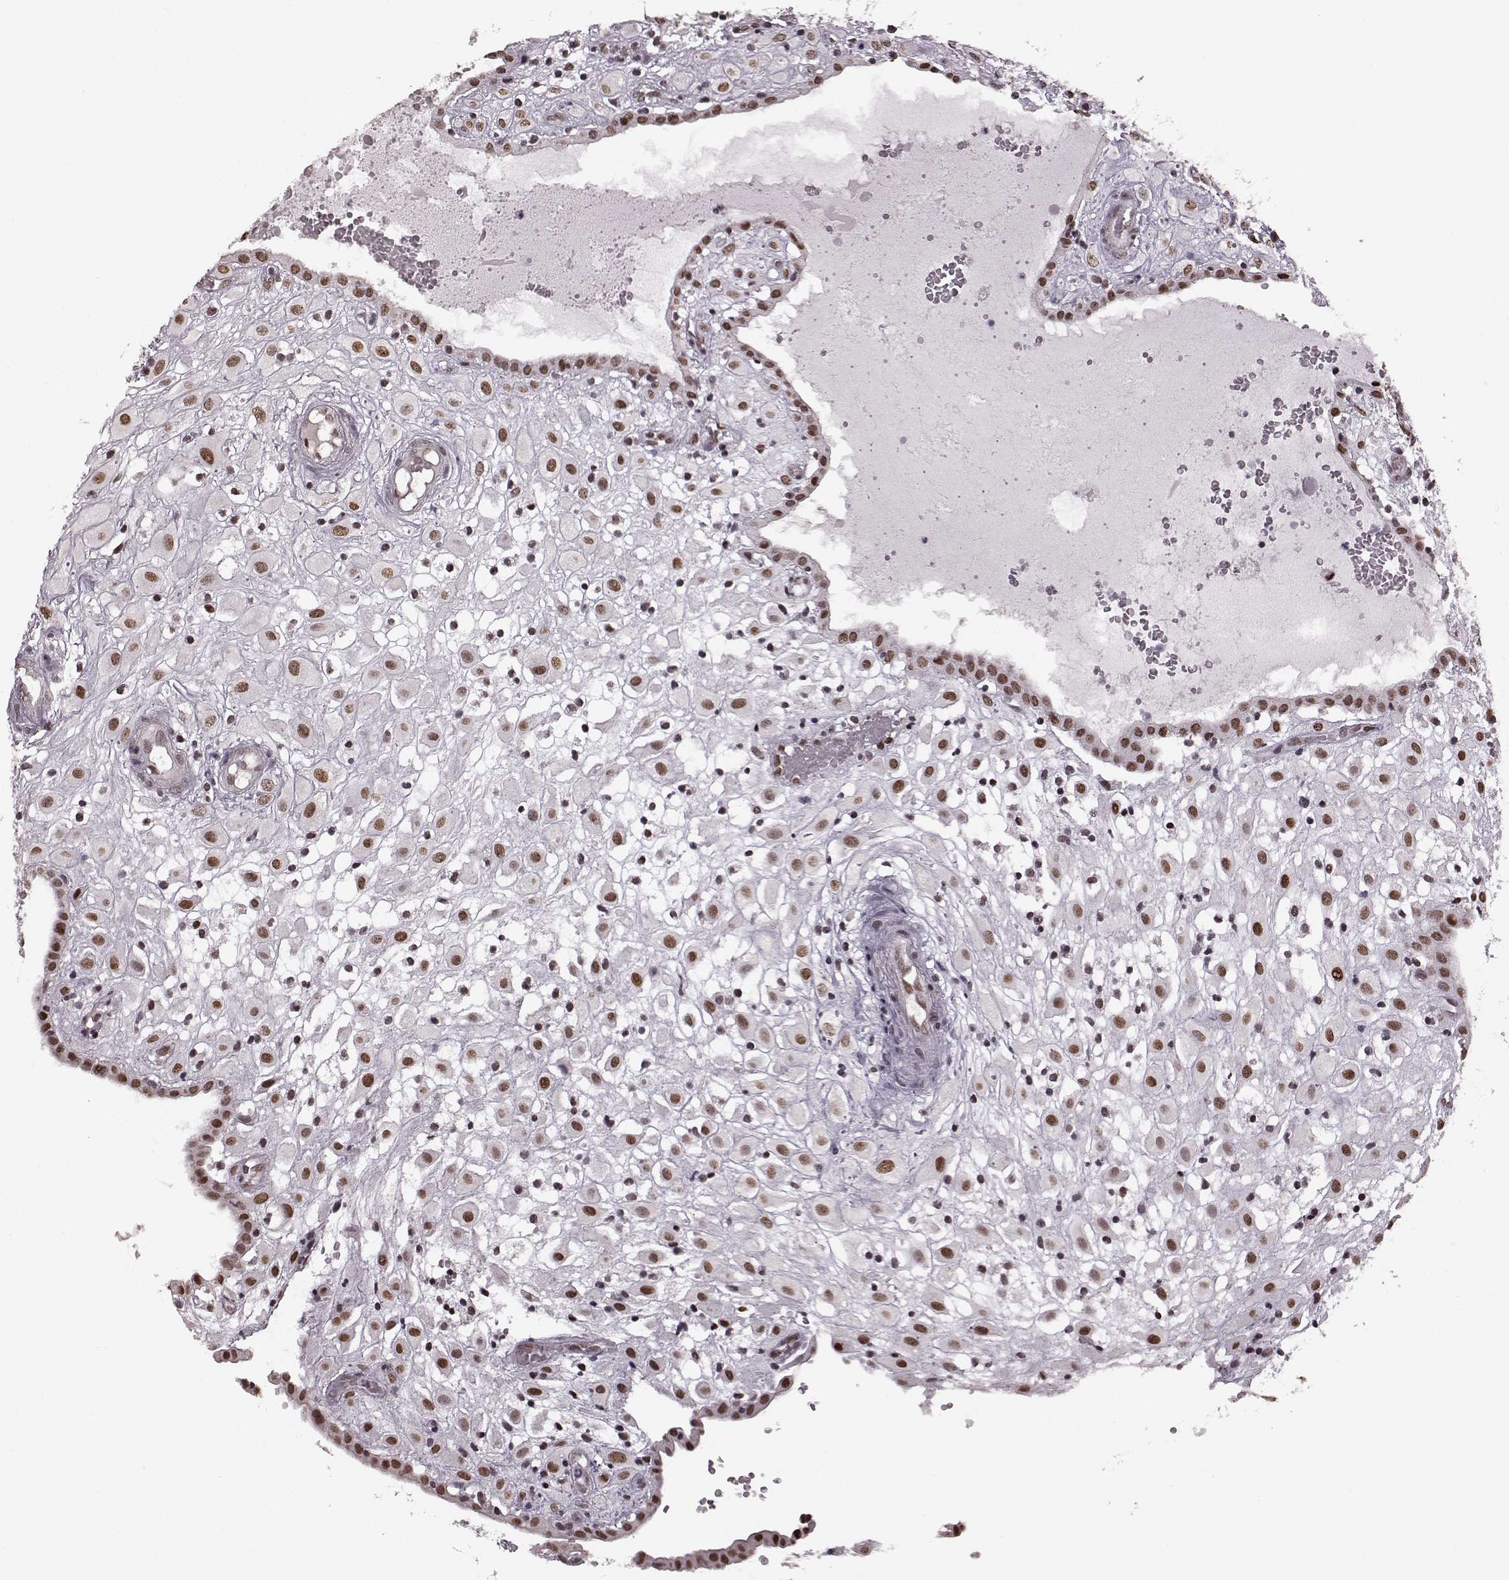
{"staining": {"intensity": "moderate", "quantity": ">75%", "location": "nuclear"}, "tissue": "placenta", "cell_type": "Decidual cells", "image_type": "normal", "snomed": [{"axis": "morphology", "description": "Normal tissue, NOS"}, {"axis": "topography", "description": "Placenta"}], "caption": "High-power microscopy captured an IHC micrograph of unremarkable placenta, revealing moderate nuclear positivity in approximately >75% of decidual cells.", "gene": "NR2C1", "patient": {"sex": "female", "age": 24}}